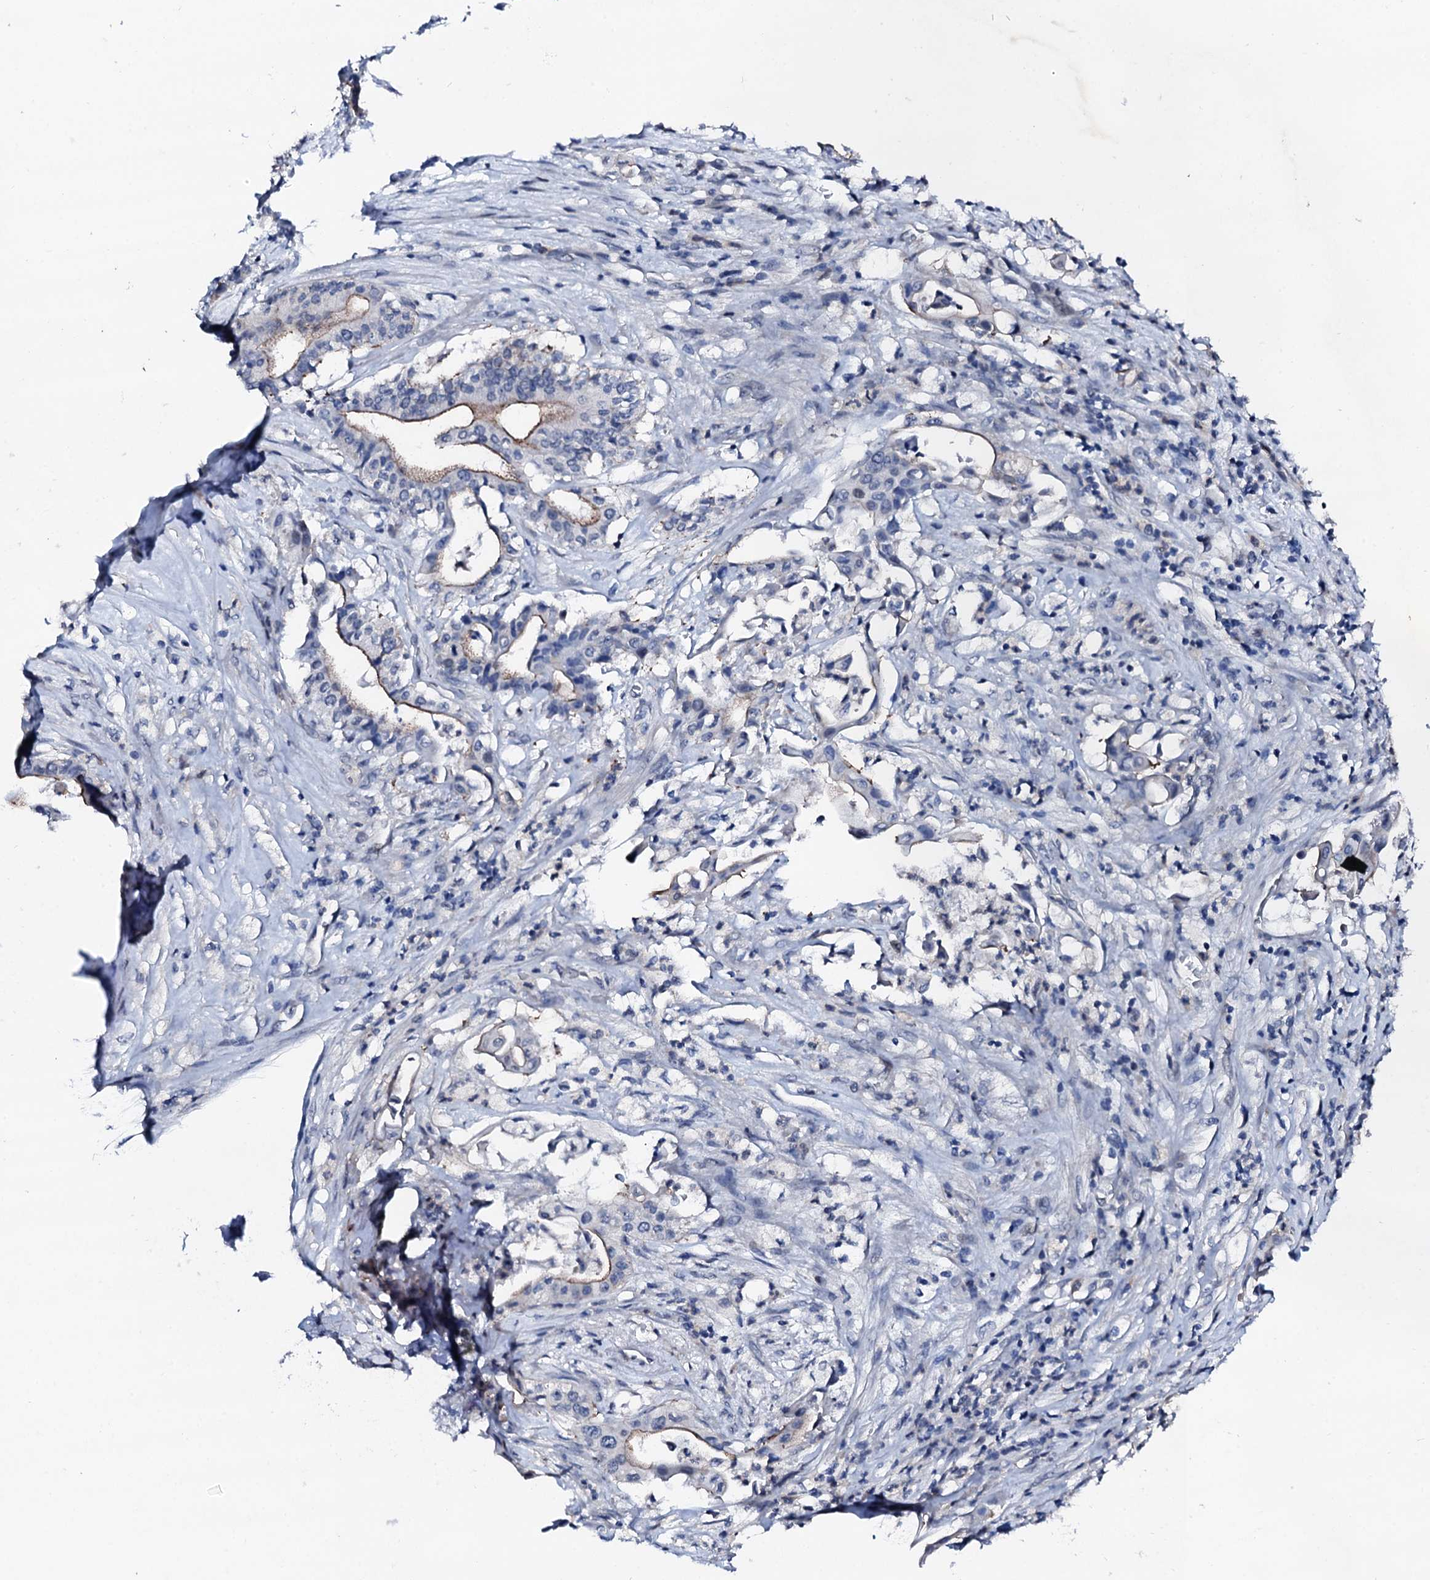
{"staining": {"intensity": "weak", "quantity": "<25%", "location": "cytoplasmic/membranous"}, "tissue": "pancreatic cancer", "cell_type": "Tumor cells", "image_type": "cancer", "snomed": [{"axis": "morphology", "description": "Adenocarcinoma, NOS"}, {"axis": "topography", "description": "Pancreas"}], "caption": "Protein analysis of pancreatic cancer (adenocarcinoma) displays no significant positivity in tumor cells.", "gene": "TRAFD1", "patient": {"sex": "female", "age": 77}}